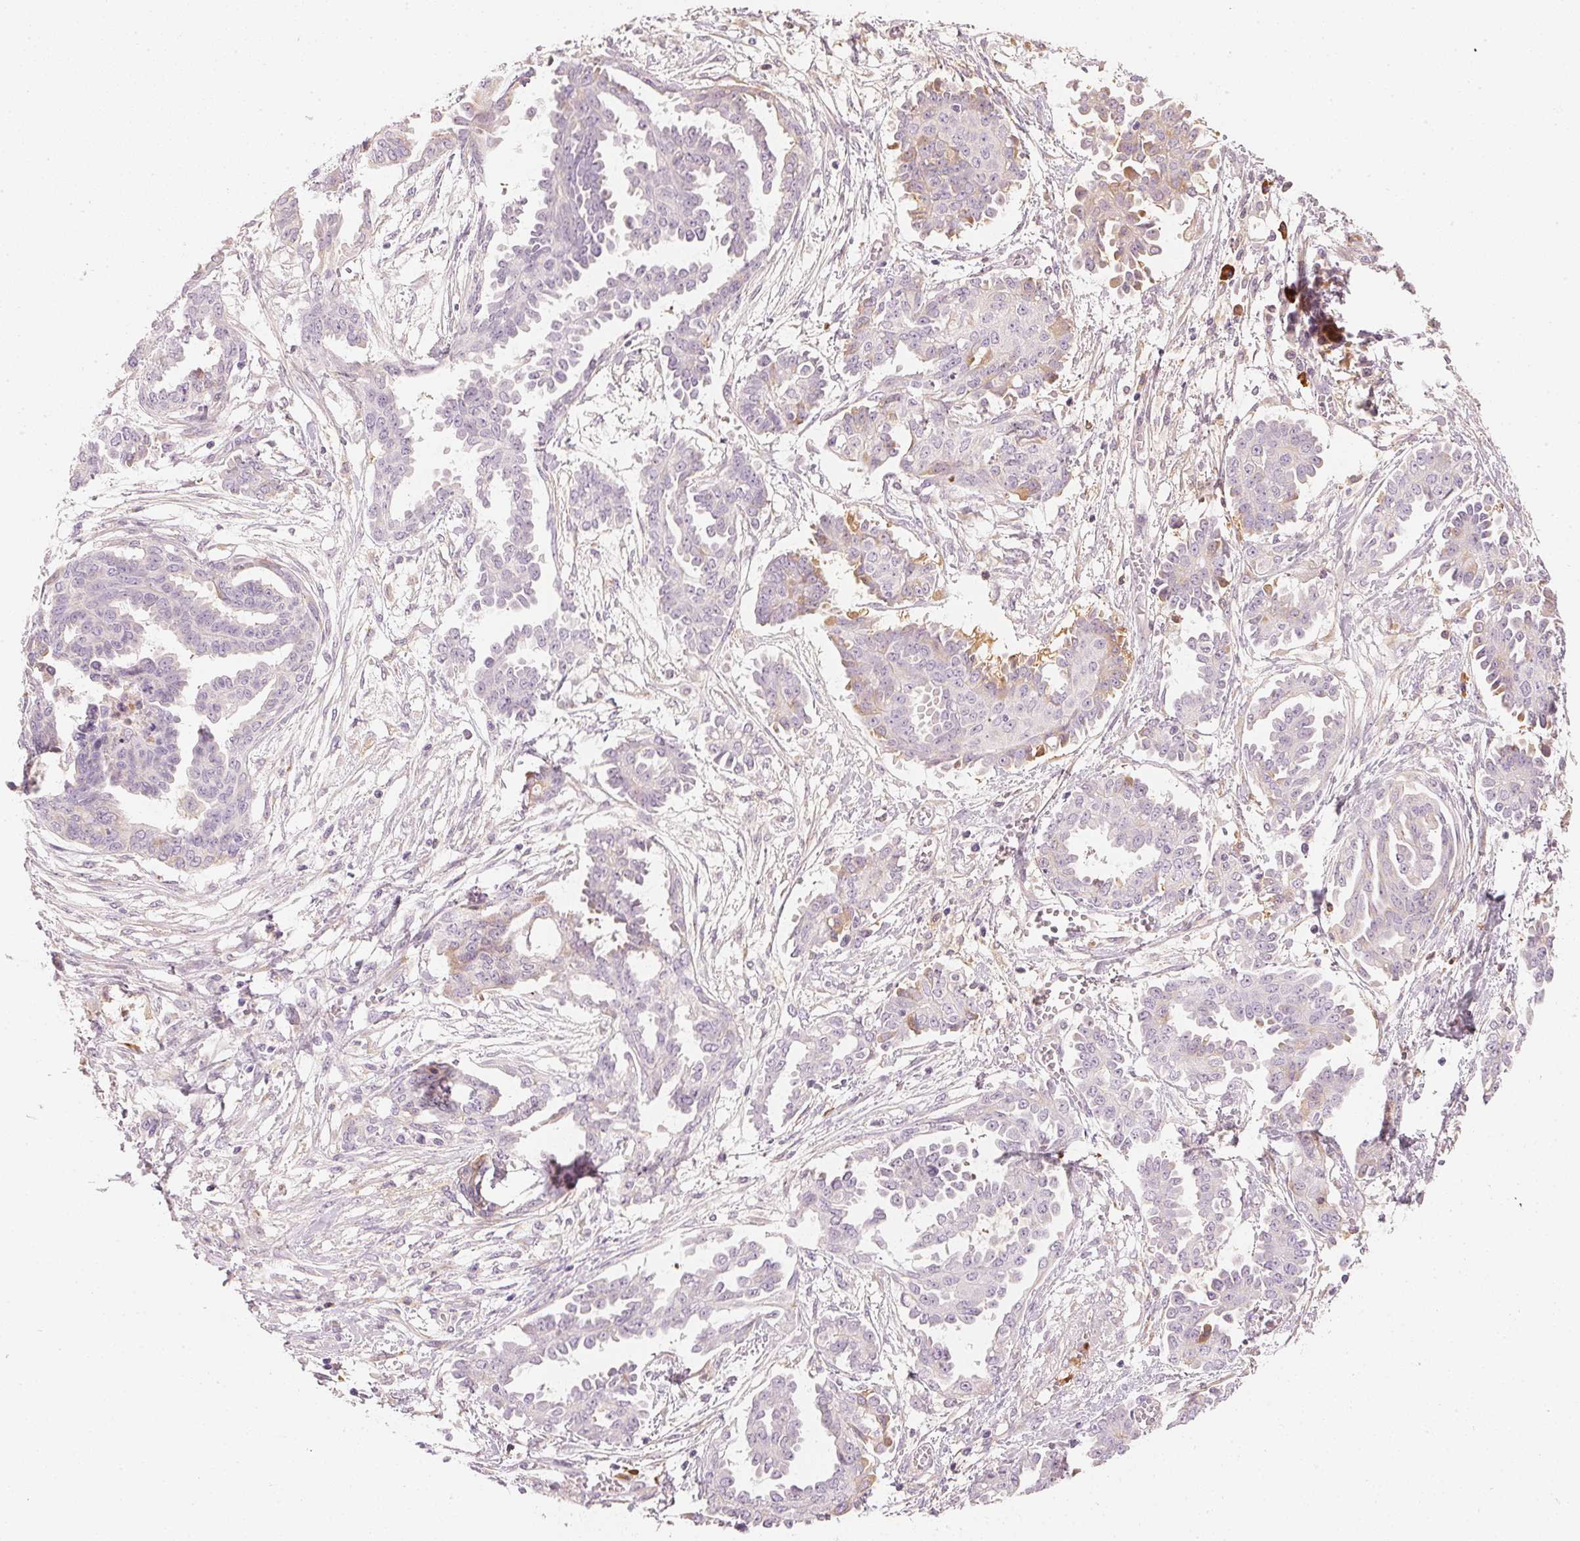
{"staining": {"intensity": "weak", "quantity": "<25%", "location": "cytoplasmic/membranous"}, "tissue": "ovarian cancer", "cell_type": "Tumor cells", "image_type": "cancer", "snomed": [{"axis": "morphology", "description": "Cystadenocarcinoma, serous, NOS"}, {"axis": "topography", "description": "Ovary"}], "caption": "Immunohistochemistry (IHC) image of neoplastic tissue: human serous cystadenocarcinoma (ovarian) stained with DAB (3,3'-diaminobenzidine) displays no significant protein expression in tumor cells.", "gene": "RMDN2", "patient": {"sex": "female", "age": 71}}